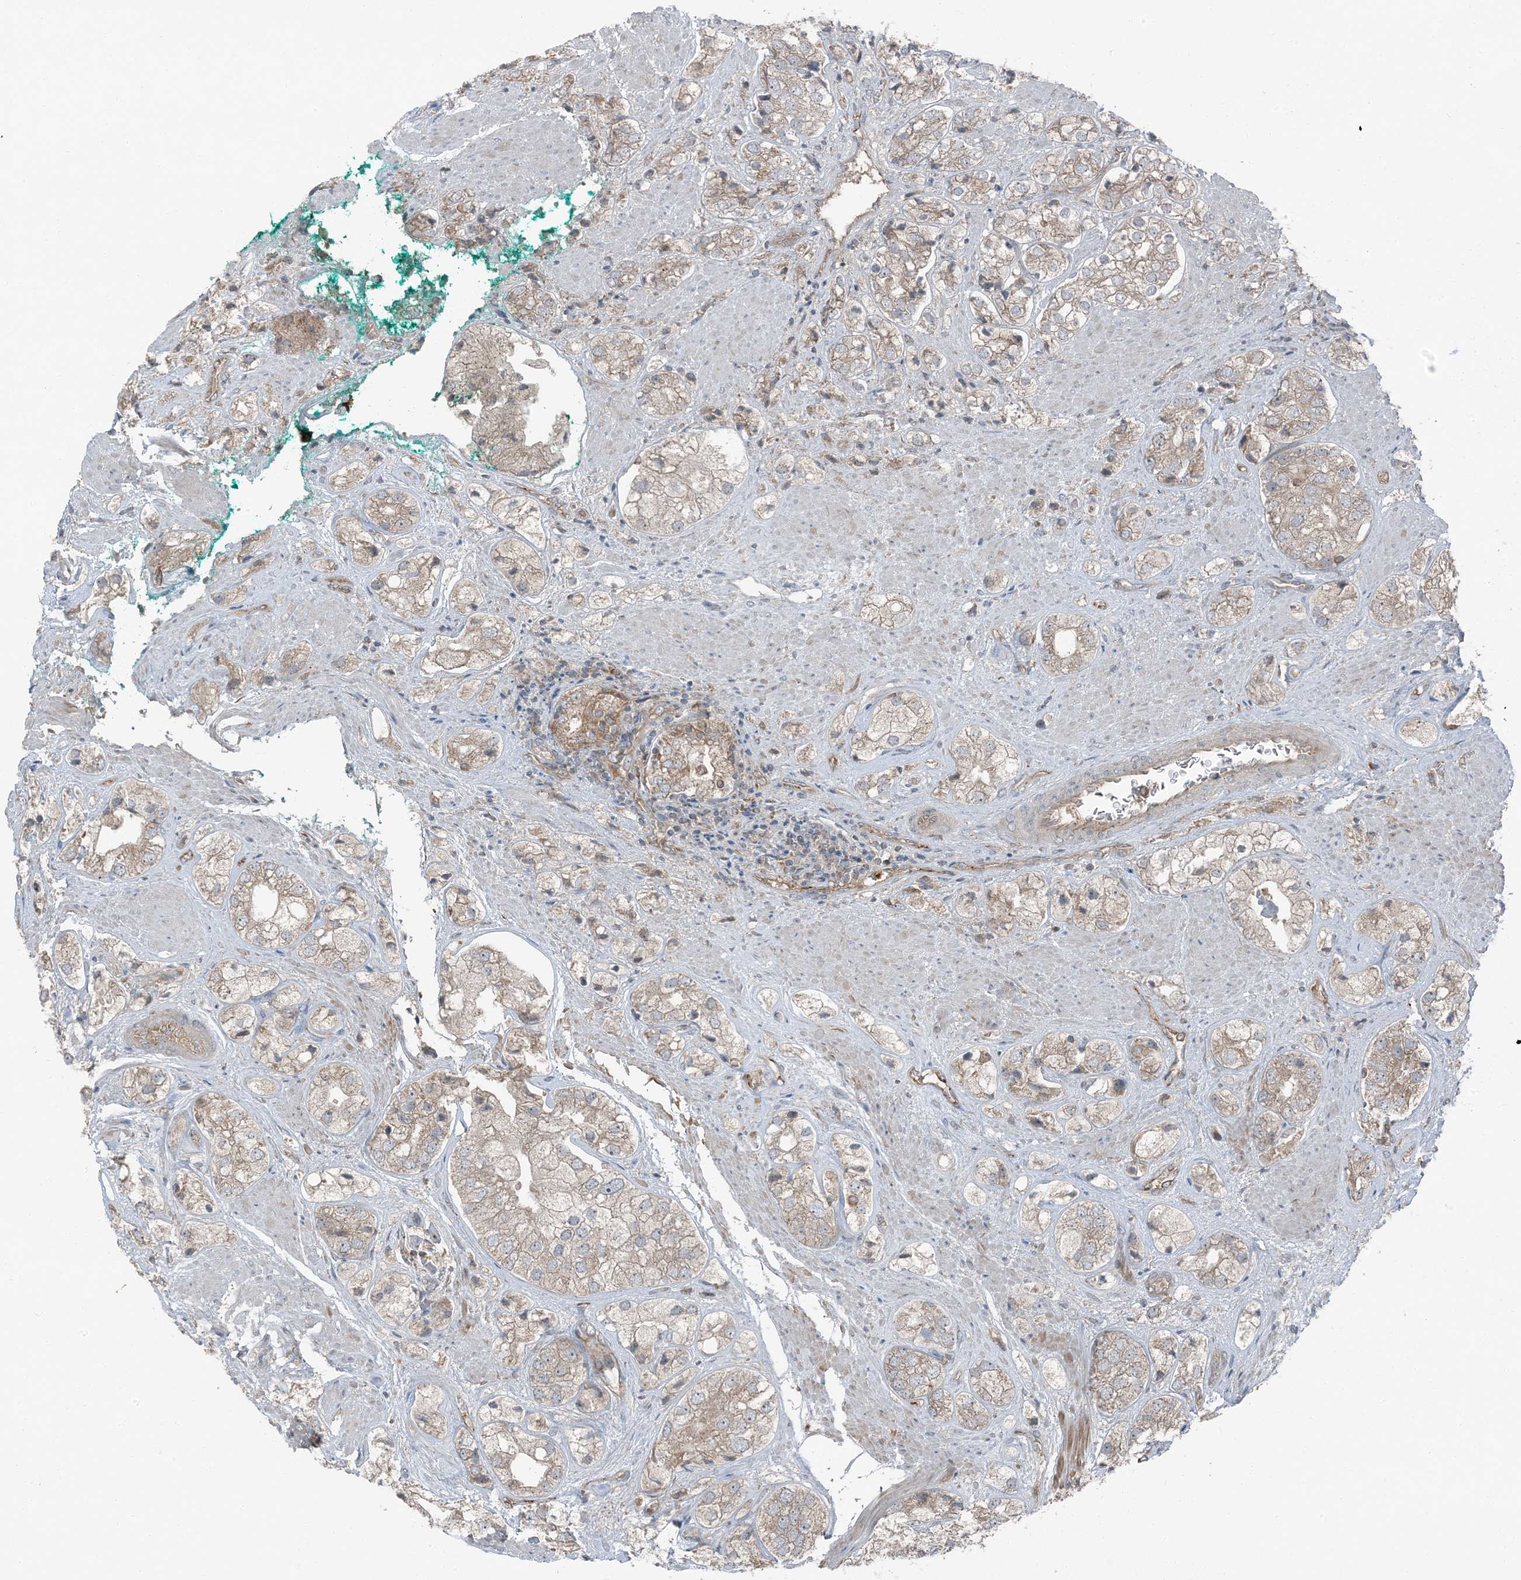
{"staining": {"intensity": "weak", "quantity": "<25%", "location": "cytoplasmic/membranous"}, "tissue": "prostate cancer", "cell_type": "Tumor cells", "image_type": "cancer", "snomed": [{"axis": "morphology", "description": "Adenocarcinoma, High grade"}, {"axis": "topography", "description": "Prostate"}], "caption": "DAB immunohistochemical staining of prostate high-grade adenocarcinoma exhibits no significant expression in tumor cells.", "gene": "RAB3GAP1", "patient": {"sex": "male", "age": 50}}